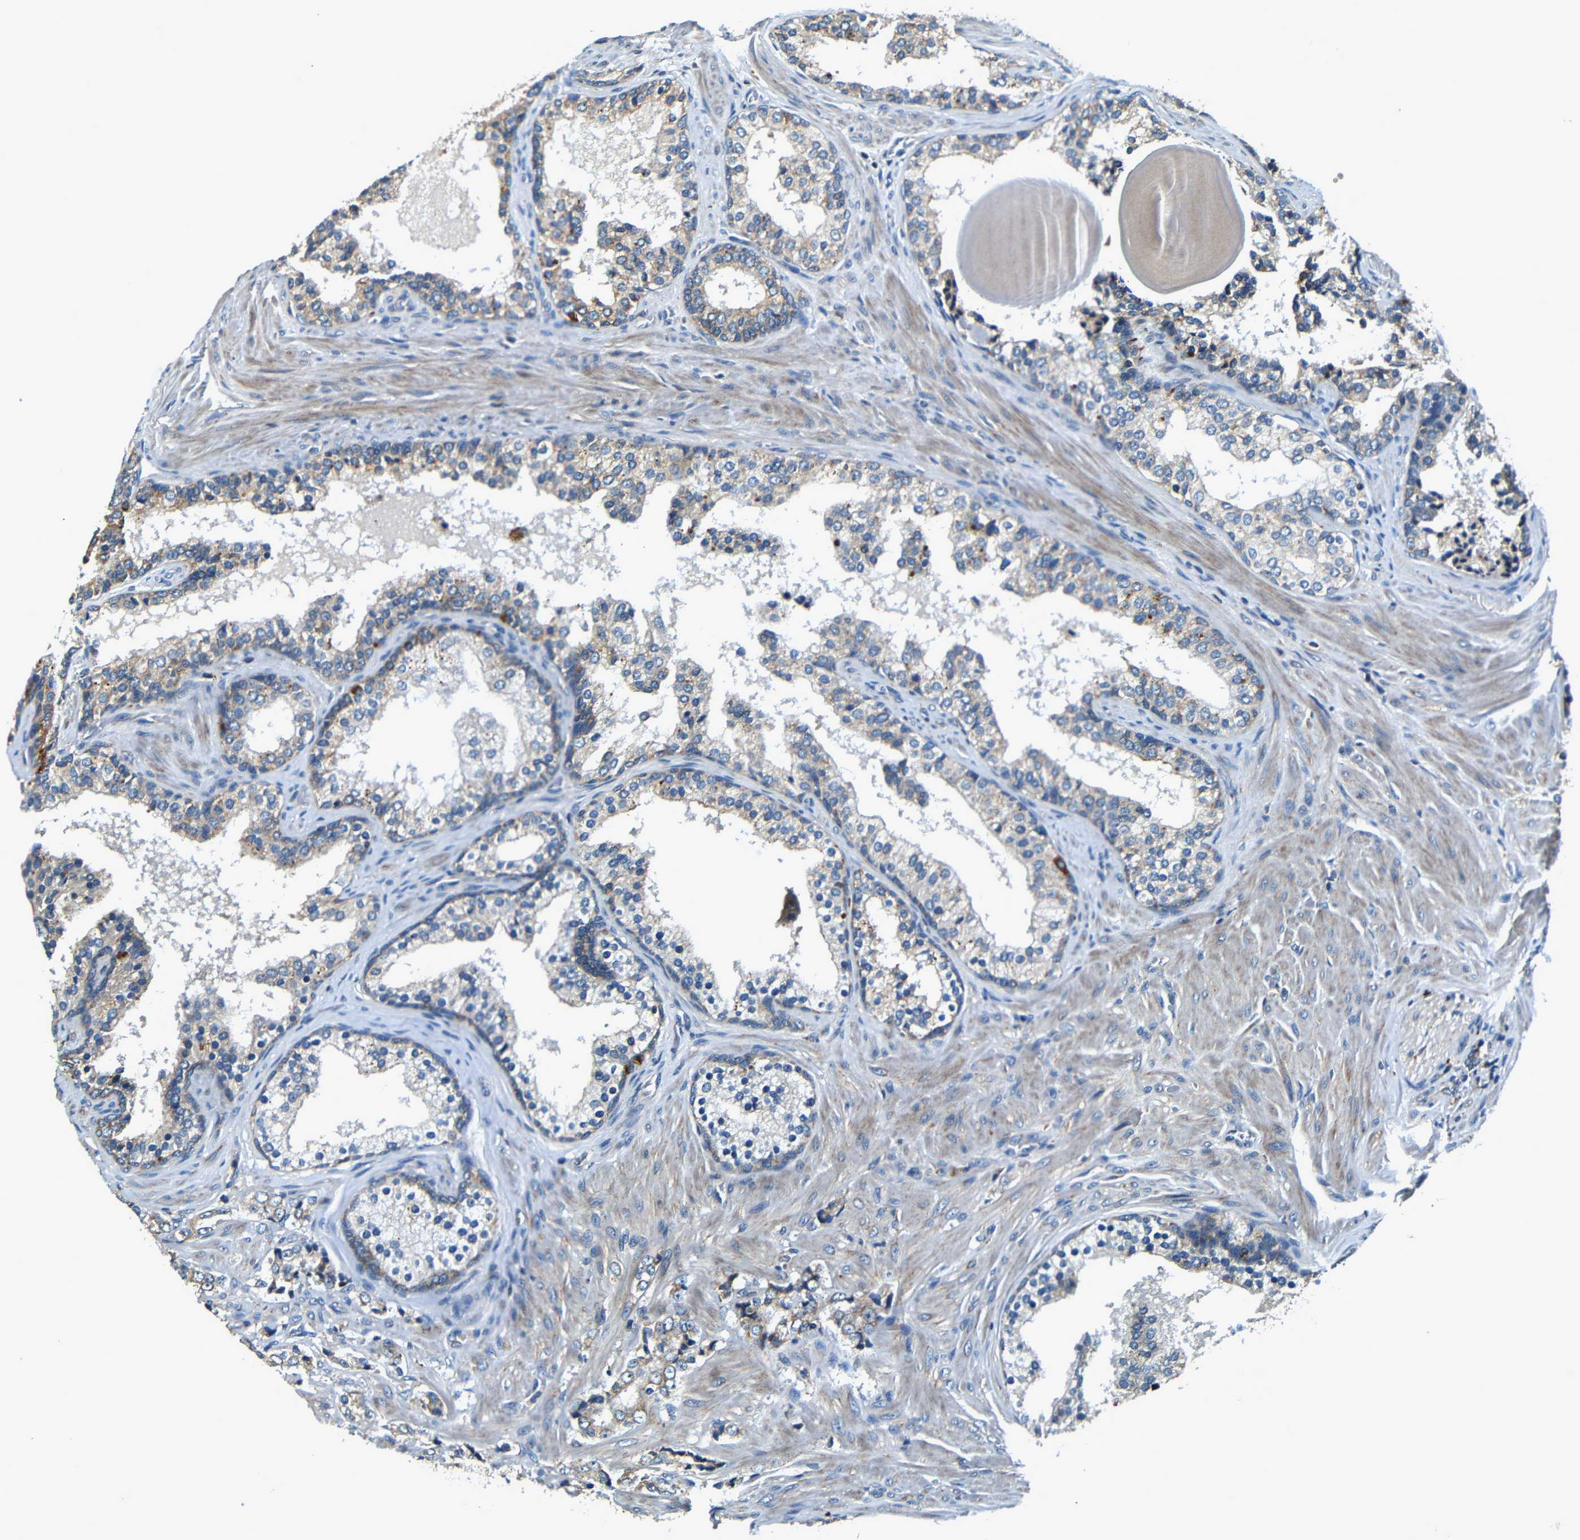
{"staining": {"intensity": "weak", "quantity": ">75%", "location": "cytoplasmic/membranous"}, "tissue": "prostate cancer", "cell_type": "Tumor cells", "image_type": "cancer", "snomed": [{"axis": "morphology", "description": "Adenocarcinoma, Low grade"}, {"axis": "topography", "description": "Prostate"}], "caption": "Protein expression by IHC shows weak cytoplasmic/membranous staining in about >75% of tumor cells in prostate adenocarcinoma (low-grade). The staining was performed using DAB to visualize the protein expression in brown, while the nuclei were stained in blue with hematoxylin (Magnification: 20x).", "gene": "MTX1", "patient": {"sex": "male", "age": 60}}